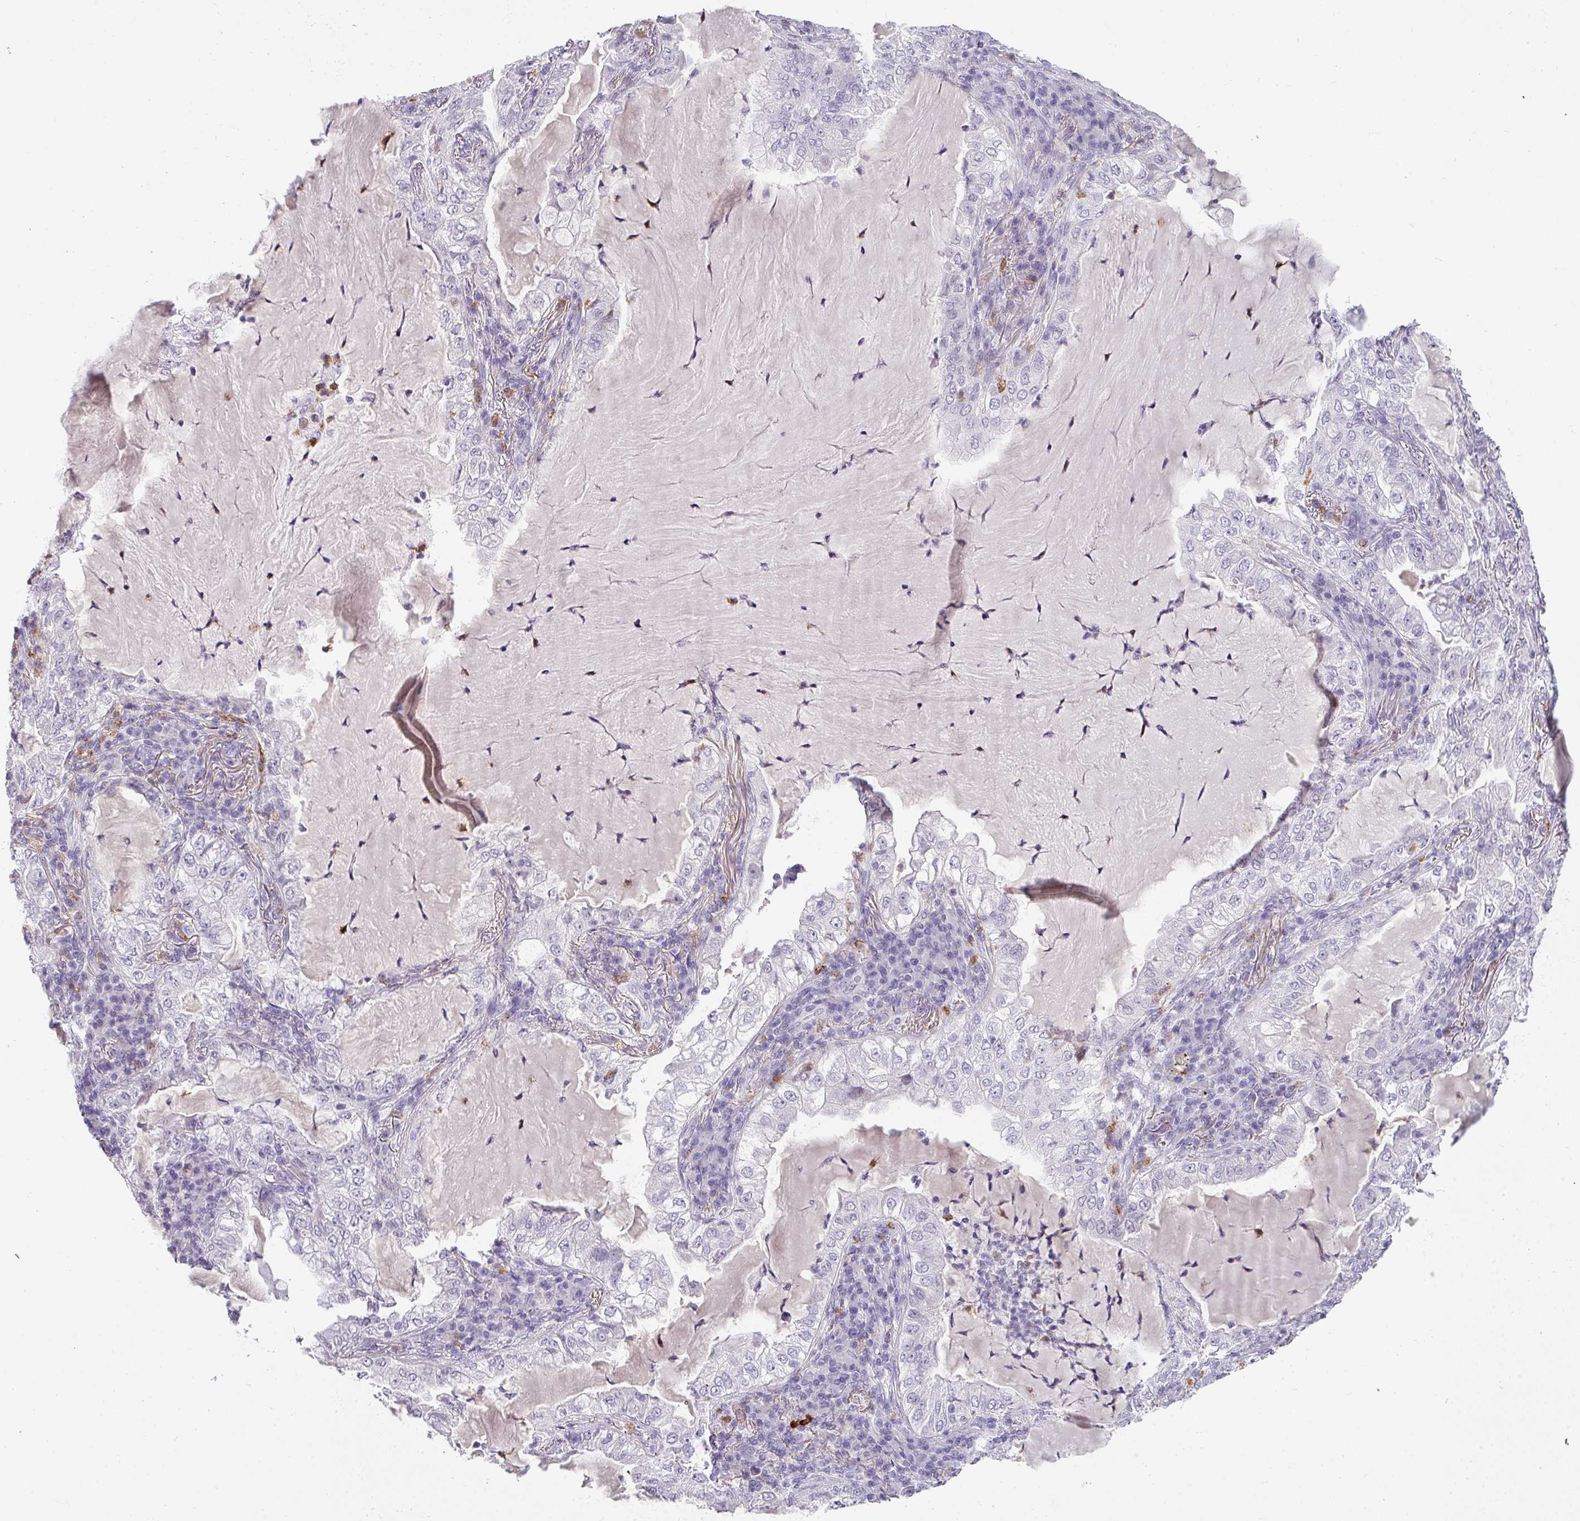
{"staining": {"intensity": "negative", "quantity": "none", "location": "none"}, "tissue": "lung cancer", "cell_type": "Tumor cells", "image_type": "cancer", "snomed": [{"axis": "morphology", "description": "Adenocarcinoma, NOS"}, {"axis": "topography", "description": "Lung"}], "caption": "Tumor cells show no significant protein positivity in lung adenocarcinoma.", "gene": "BTLA", "patient": {"sex": "female", "age": 73}}